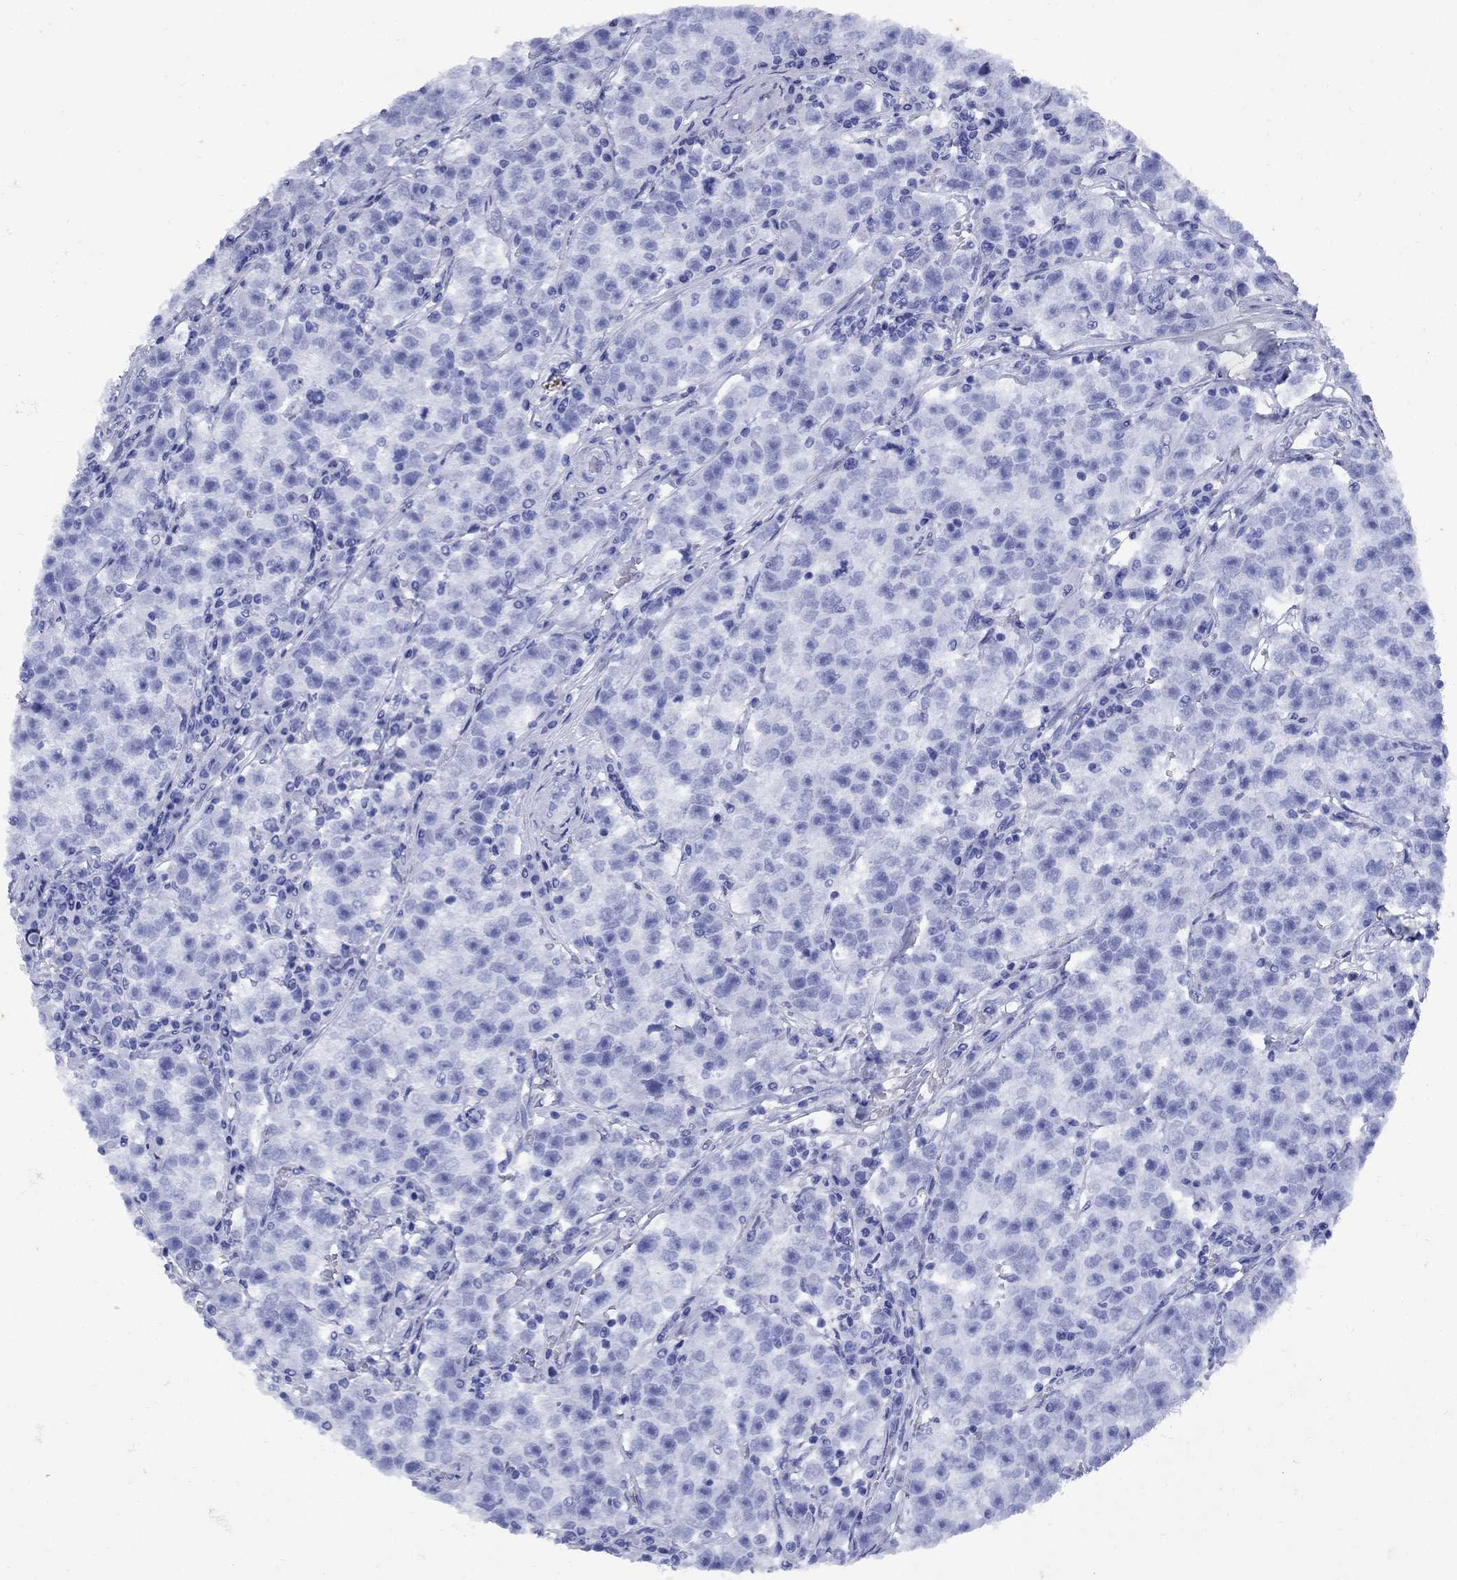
{"staining": {"intensity": "negative", "quantity": "none", "location": "none"}, "tissue": "testis cancer", "cell_type": "Tumor cells", "image_type": "cancer", "snomed": [{"axis": "morphology", "description": "Seminoma, NOS"}, {"axis": "topography", "description": "Testis"}], "caption": "This is a histopathology image of IHC staining of testis seminoma, which shows no positivity in tumor cells.", "gene": "CD1A", "patient": {"sex": "male", "age": 22}}